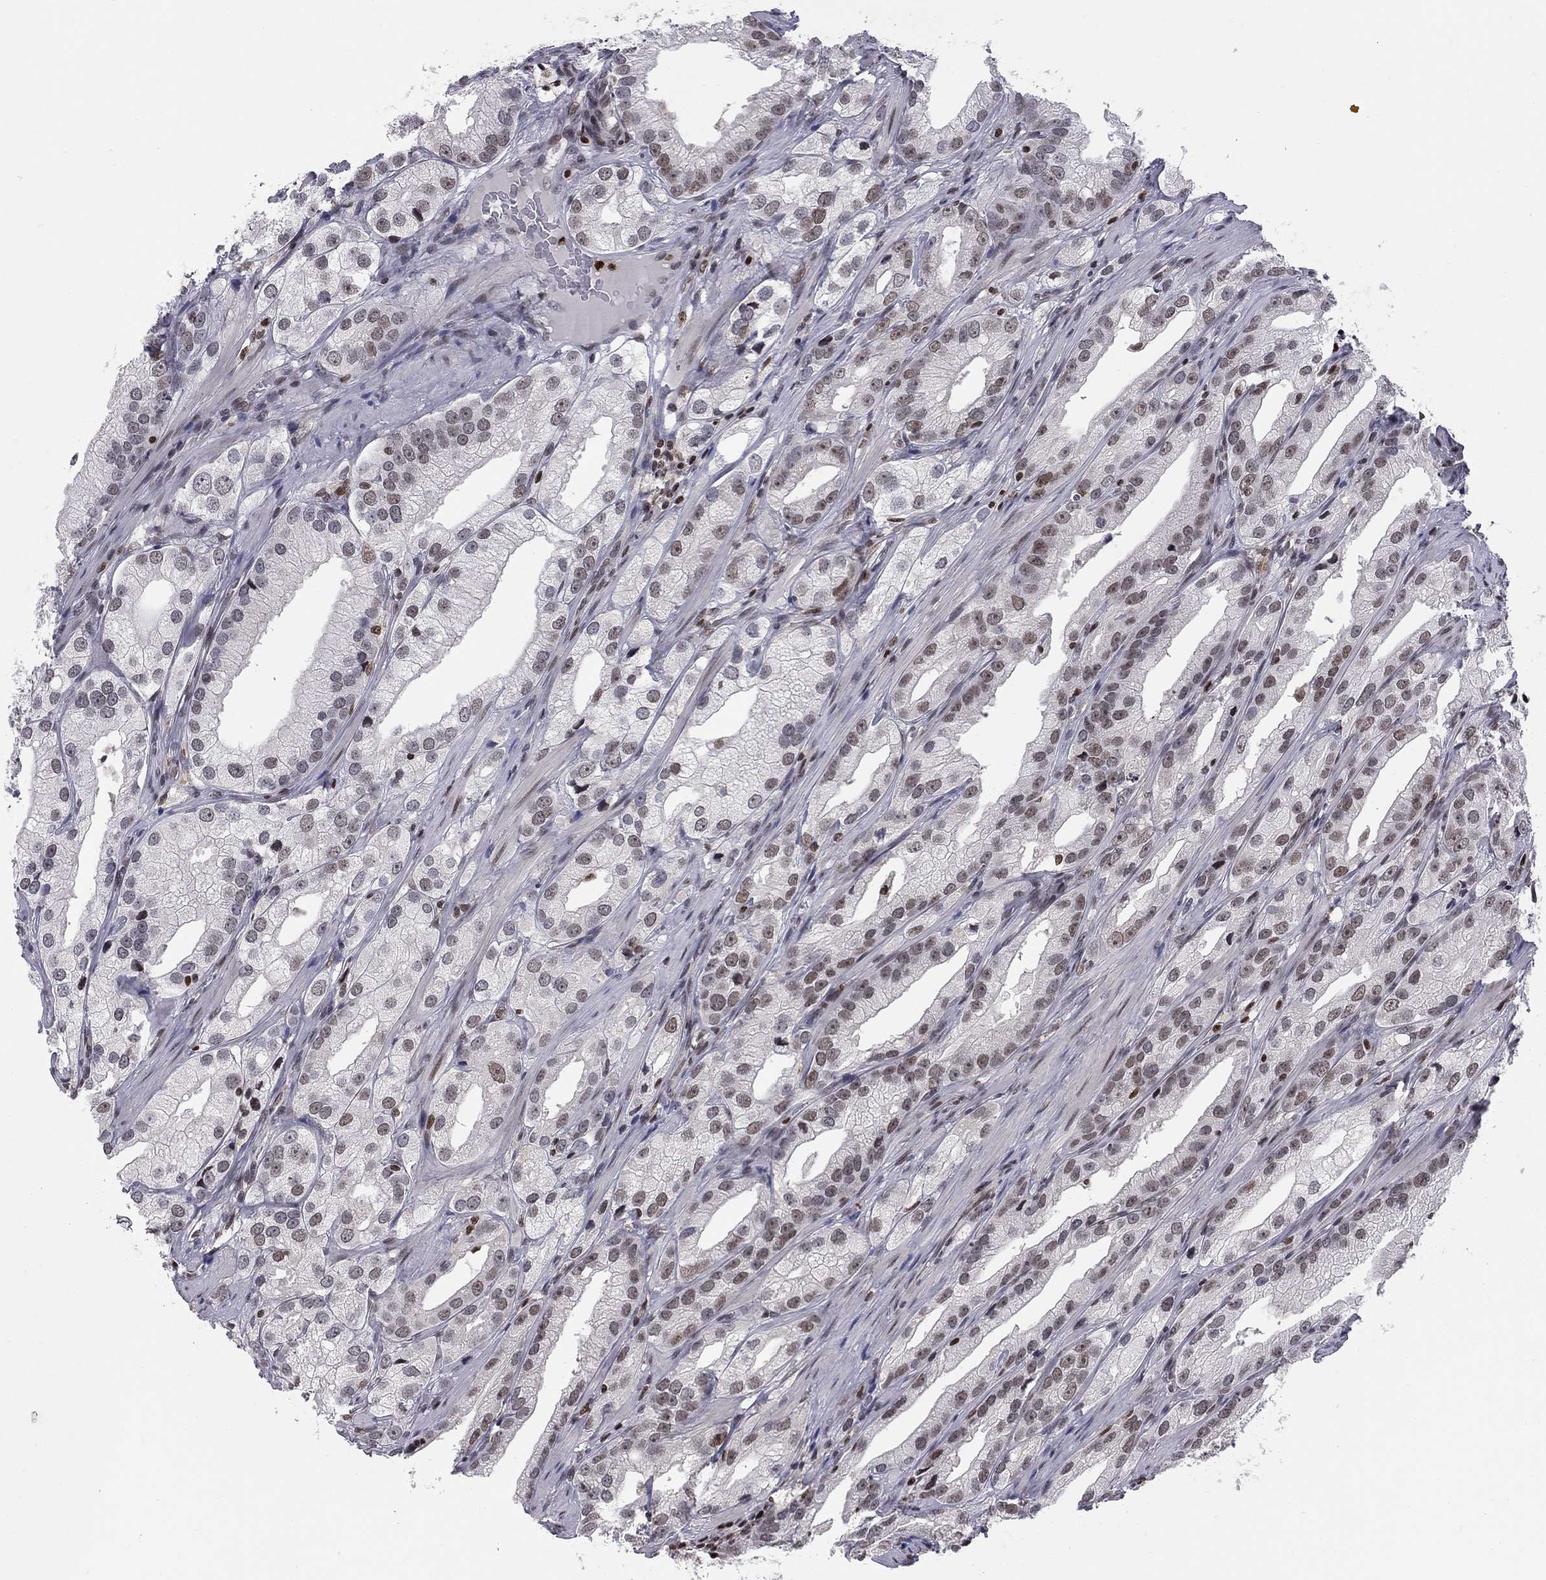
{"staining": {"intensity": "moderate", "quantity": "25%-75%", "location": "nuclear"}, "tissue": "prostate cancer", "cell_type": "Tumor cells", "image_type": "cancer", "snomed": [{"axis": "morphology", "description": "Adenocarcinoma, High grade"}, {"axis": "topography", "description": "Prostate and seminal vesicle, NOS"}], "caption": "An immunohistochemistry micrograph of tumor tissue is shown. Protein staining in brown highlights moderate nuclear positivity in prostate cancer (adenocarcinoma (high-grade)) within tumor cells. The staining was performed using DAB to visualize the protein expression in brown, while the nuclei were stained in blue with hematoxylin (Magnification: 20x).", "gene": "RNASEH2C", "patient": {"sex": "male", "age": 62}}